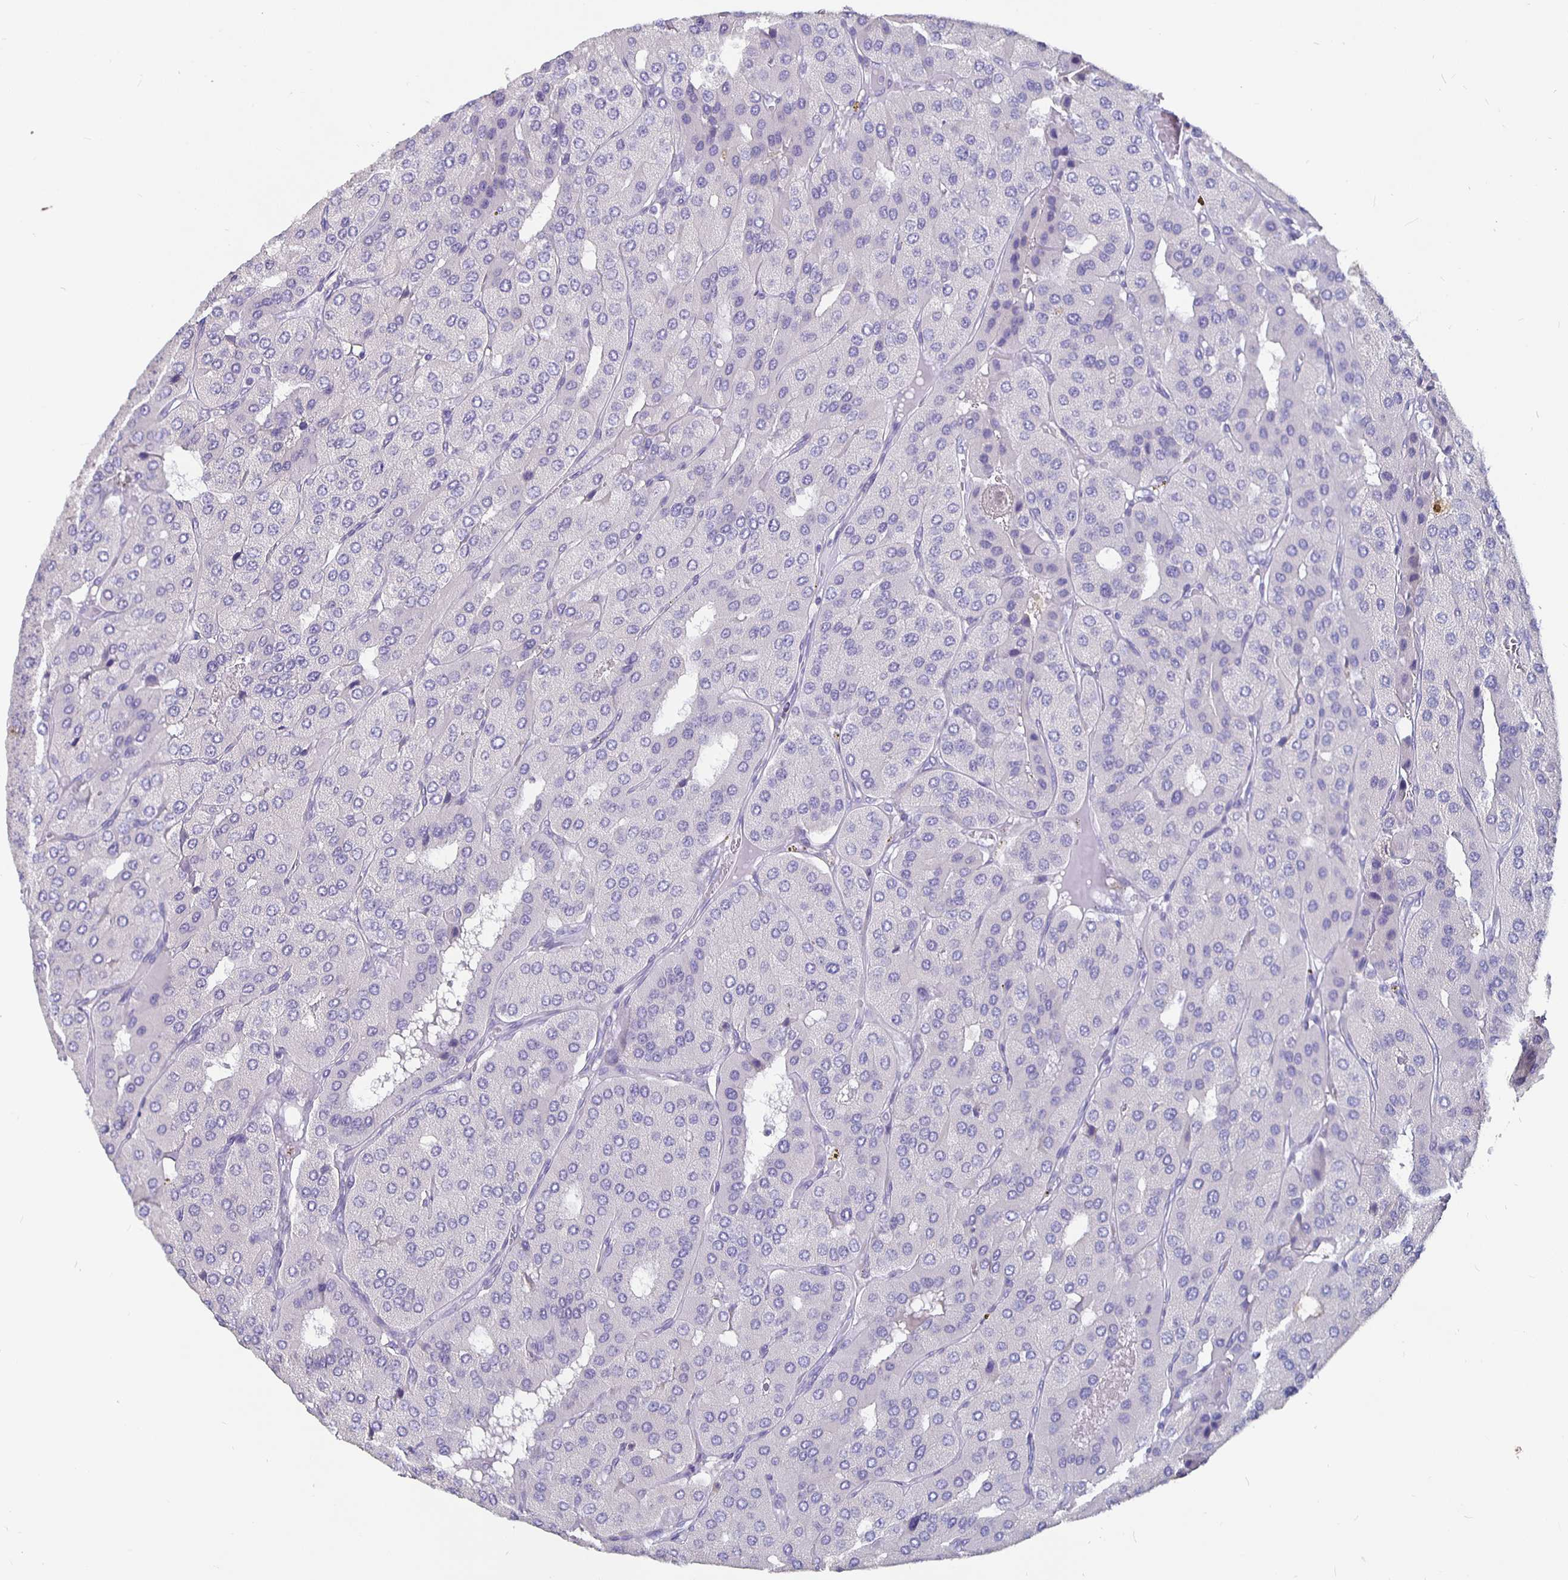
{"staining": {"intensity": "negative", "quantity": "none", "location": "none"}, "tissue": "parathyroid gland", "cell_type": "Glandular cells", "image_type": "normal", "snomed": [{"axis": "morphology", "description": "Normal tissue, NOS"}, {"axis": "morphology", "description": "Adenoma, NOS"}, {"axis": "topography", "description": "Parathyroid gland"}], "caption": "The photomicrograph shows no staining of glandular cells in normal parathyroid gland.", "gene": "GPX4", "patient": {"sex": "female", "age": 86}}